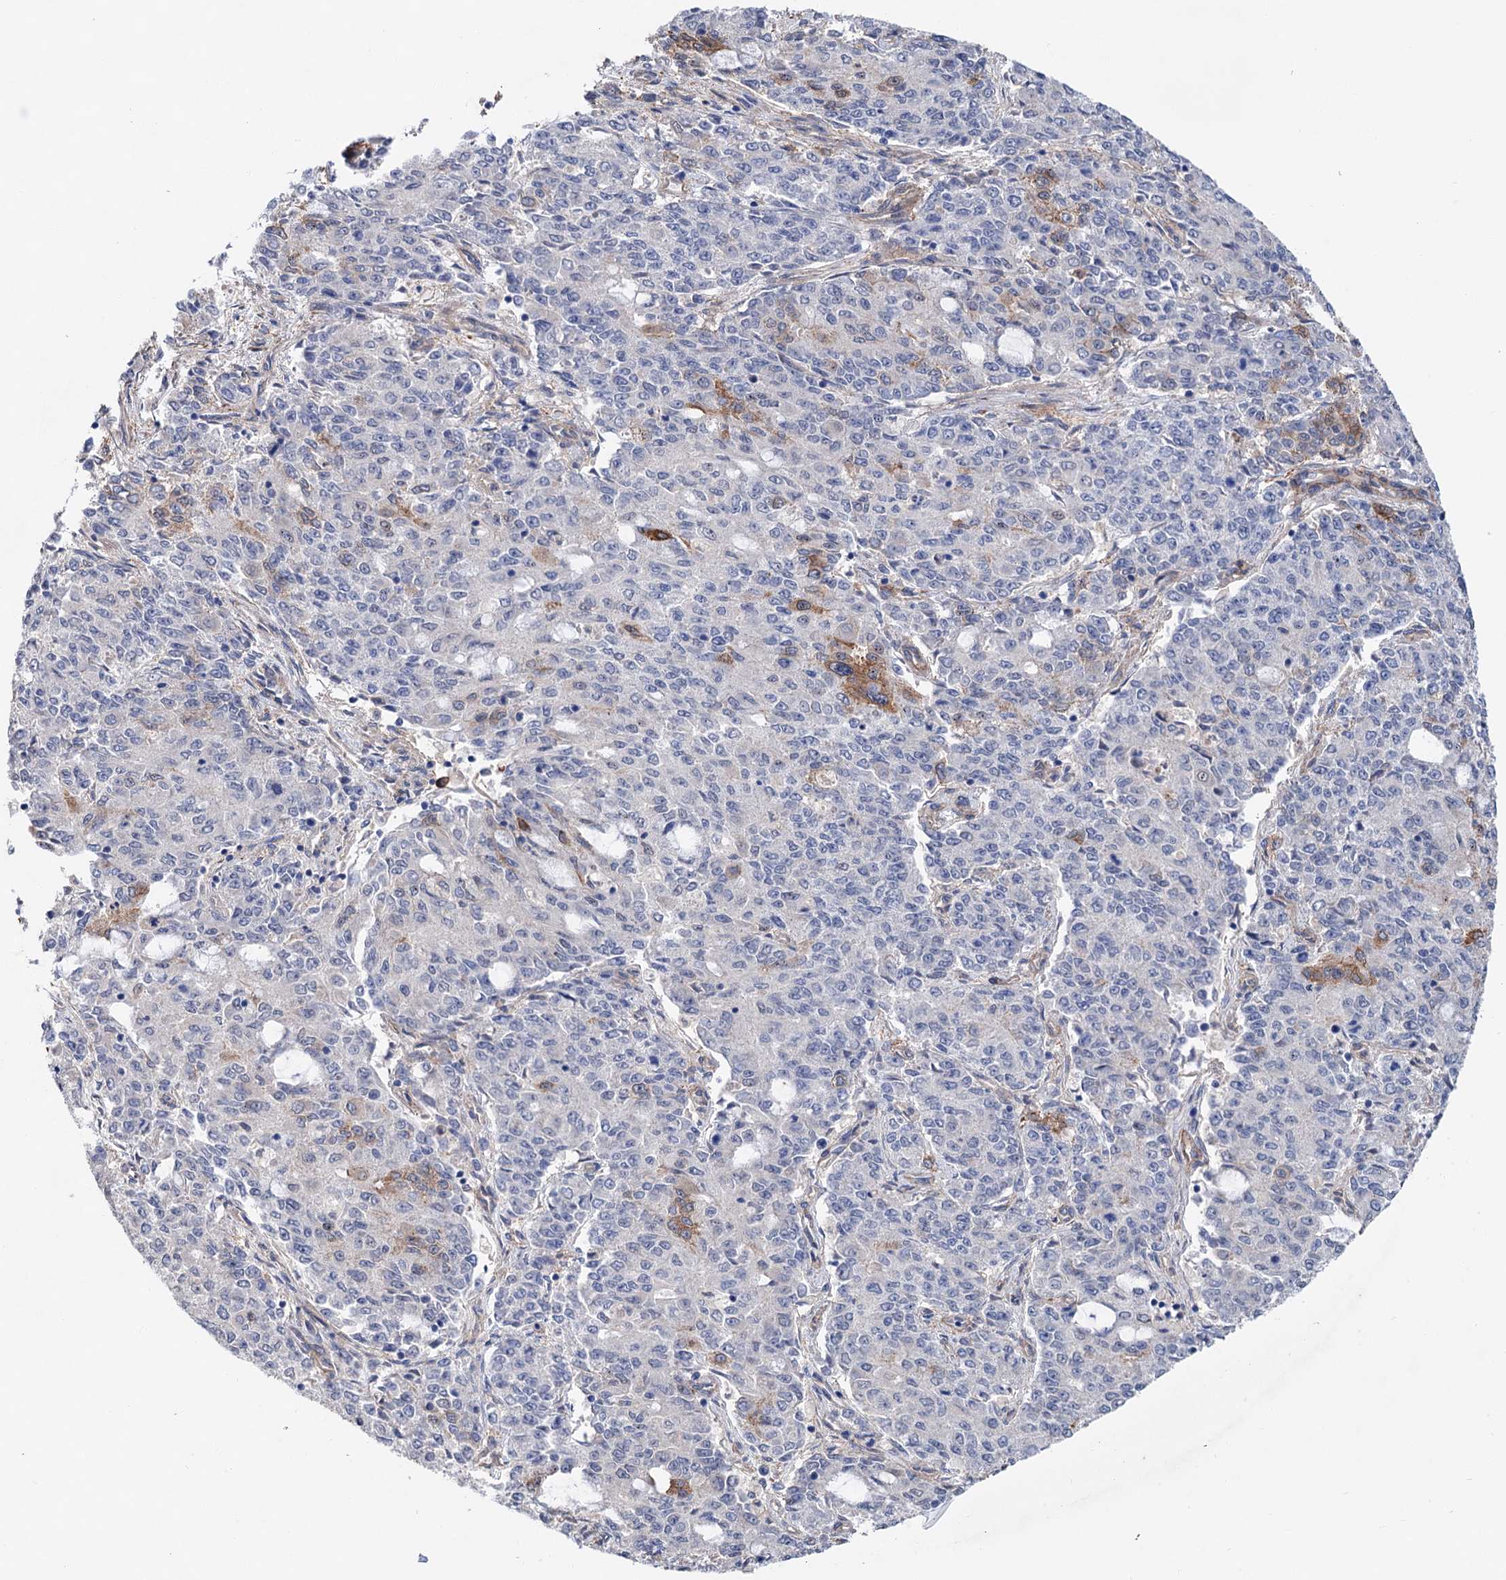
{"staining": {"intensity": "negative", "quantity": "none", "location": "none"}, "tissue": "endometrial cancer", "cell_type": "Tumor cells", "image_type": "cancer", "snomed": [{"axis": "morphology", "description": "Adenocarcinoma, NOS"}, {"axis": "topography", "description": "Endometrium"}], "caption": "Tumor cells are negative for protein expression in human endometrial cancer (adenocarcinoma).", "gene": "TMTC3", "patient": {"sex": "female", "age": 50}}